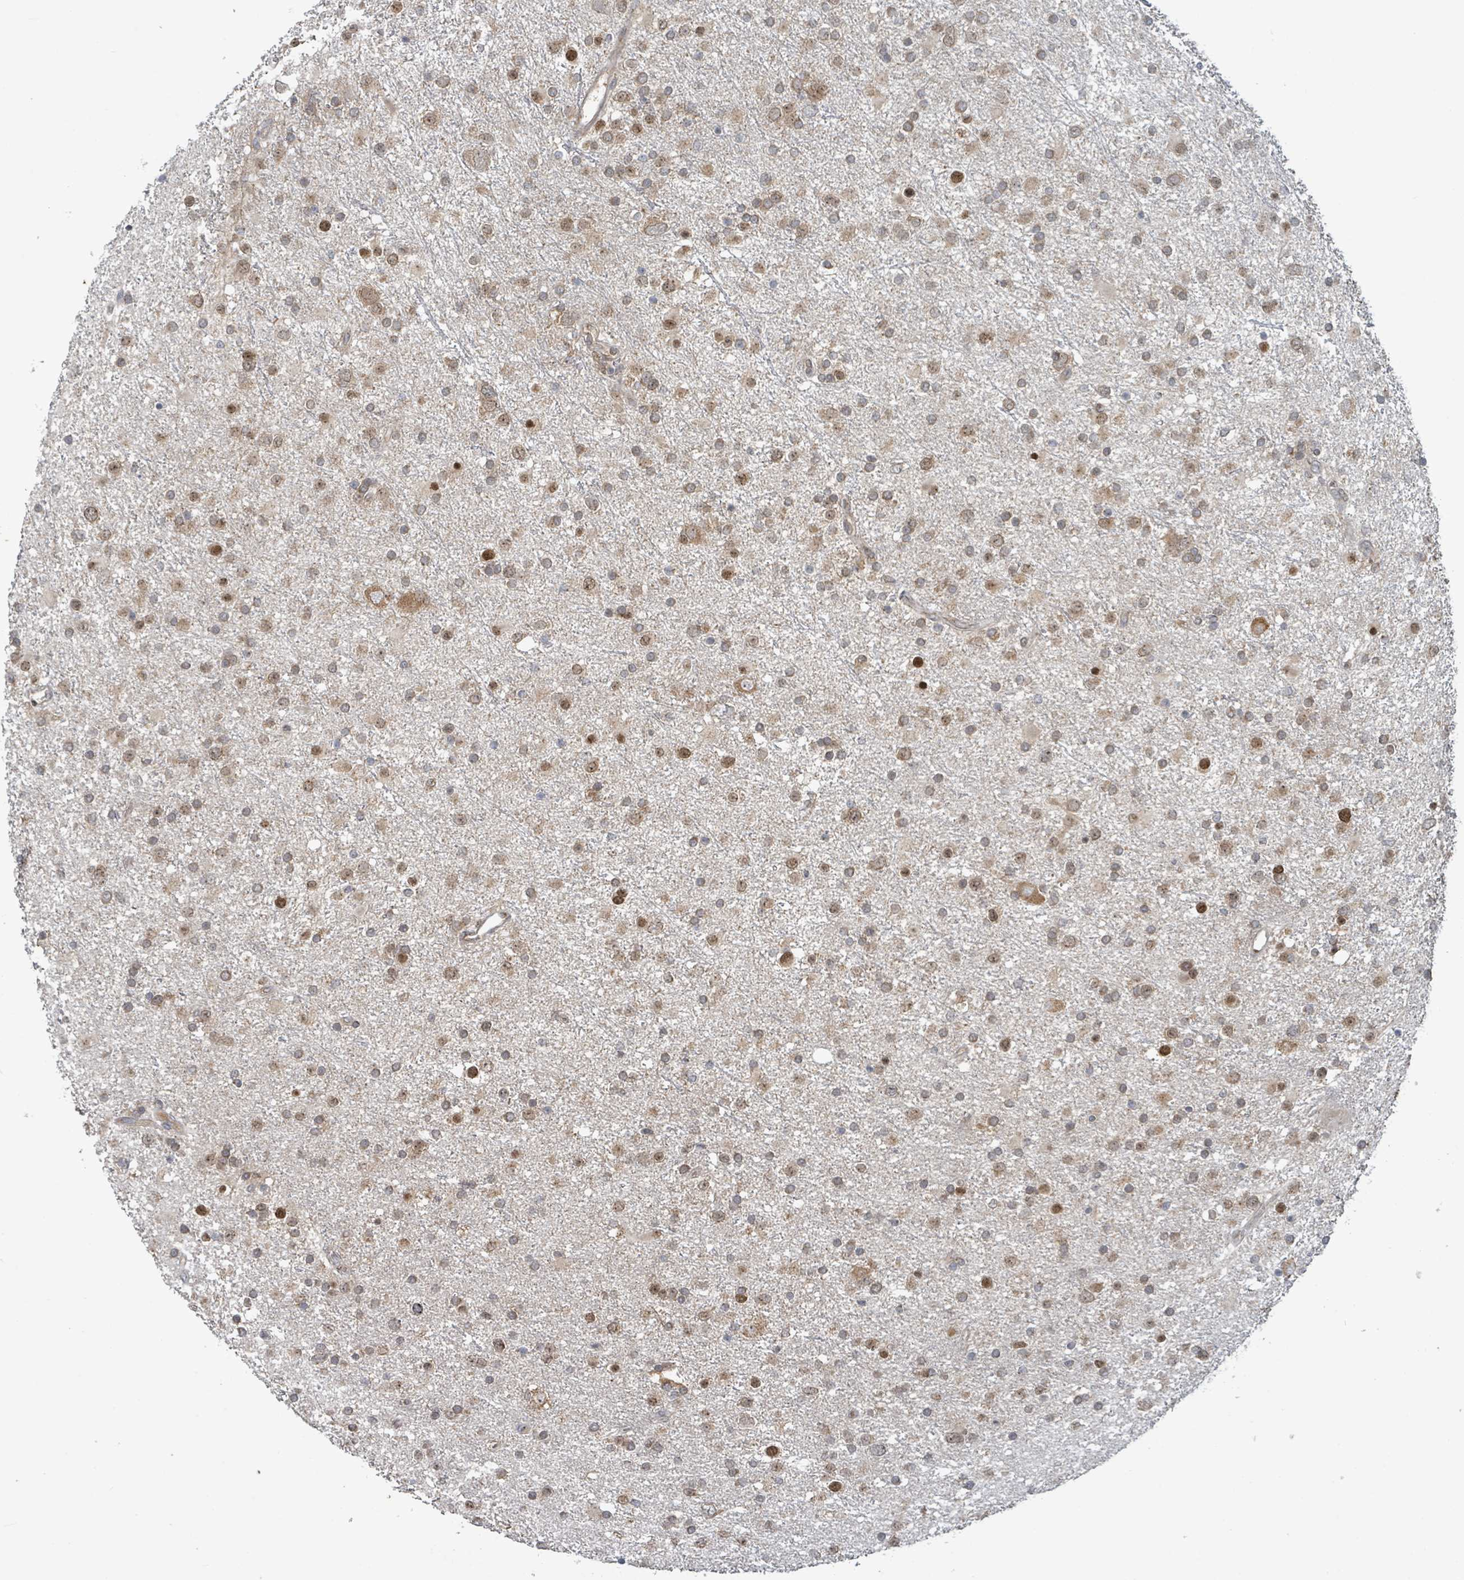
{"staining": {"intensity": "moderate", "quantity": ">75%", "location": "cytoplasmic/membranous"}, "tissue": "glioma", "cell_type": "Tumor cells", "image_type": "cancer", "snomed": [{"axis": "morphology", "description": "Glioma, malignant, Low grade"}, {"axis": "topography", "description": "Brain"}], "caption": "Immunohistochemical staining of glioma demonstrates medium levels of moderate cytoplasmic/membranous expression in approximately >75% of tumor cells.", "gene": "OR51E1", "patient": {"sex": "female", "age": 32}}